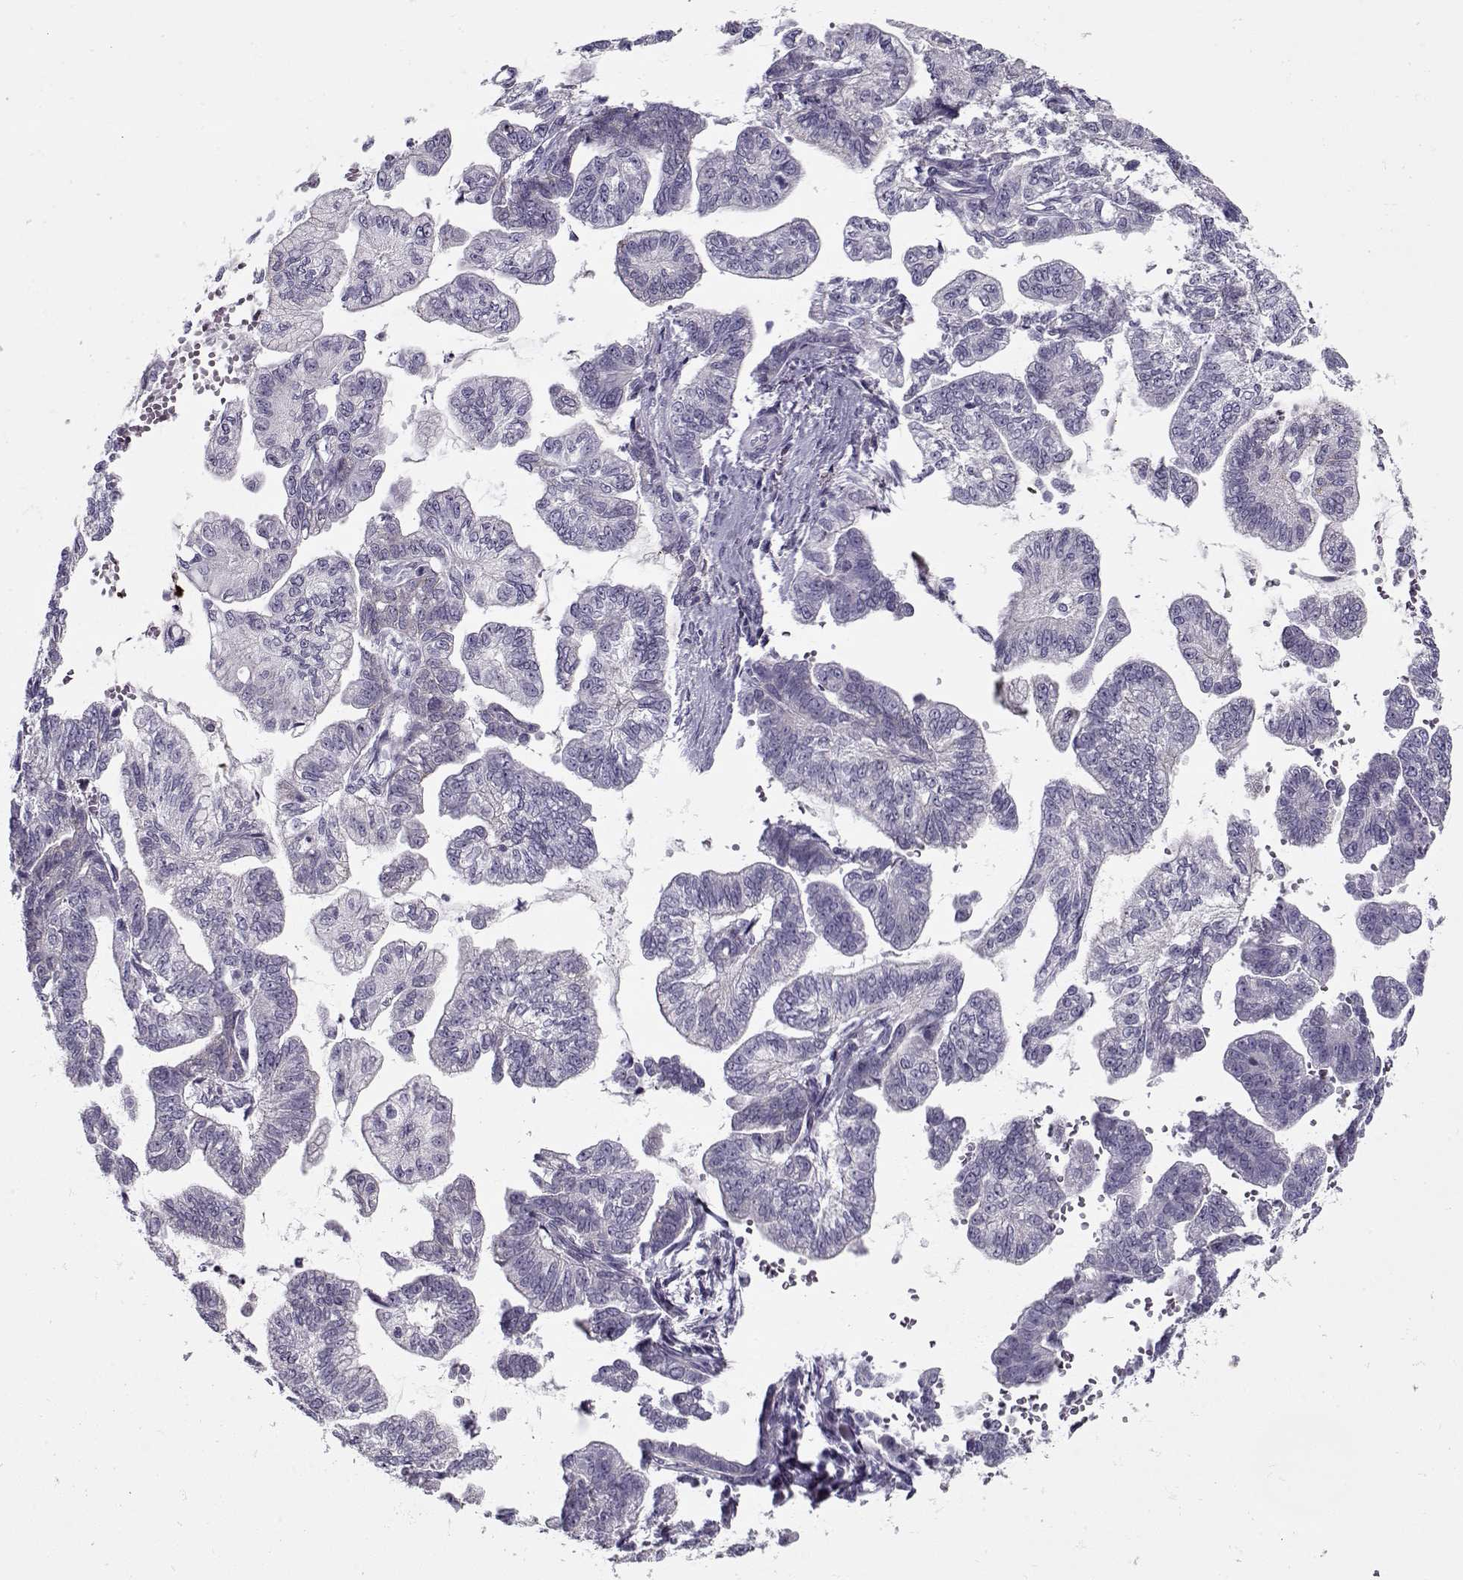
{"staining": {"intensity": "negative", "quantity": "none", "location": "none"}, "tissue": "stomach cancer", "cell_type": "Tumor cells", "image_type": "cancer", "snomed": [{"axis": "morphology", "description": "Adenocarcinoma, NOS"}, {"axis": "topography", "description": "Stomach"}], "caption": "A histopathology image of stomach adenocarcinoma stained for a protein demonstrates no brown staining in tumor cells. (Brightfield microscopy of DAB immunohistochemistry (IHC) at high magnification).", "gene": "PP2D1", "patient": {"sex": "male", "age": 83}}